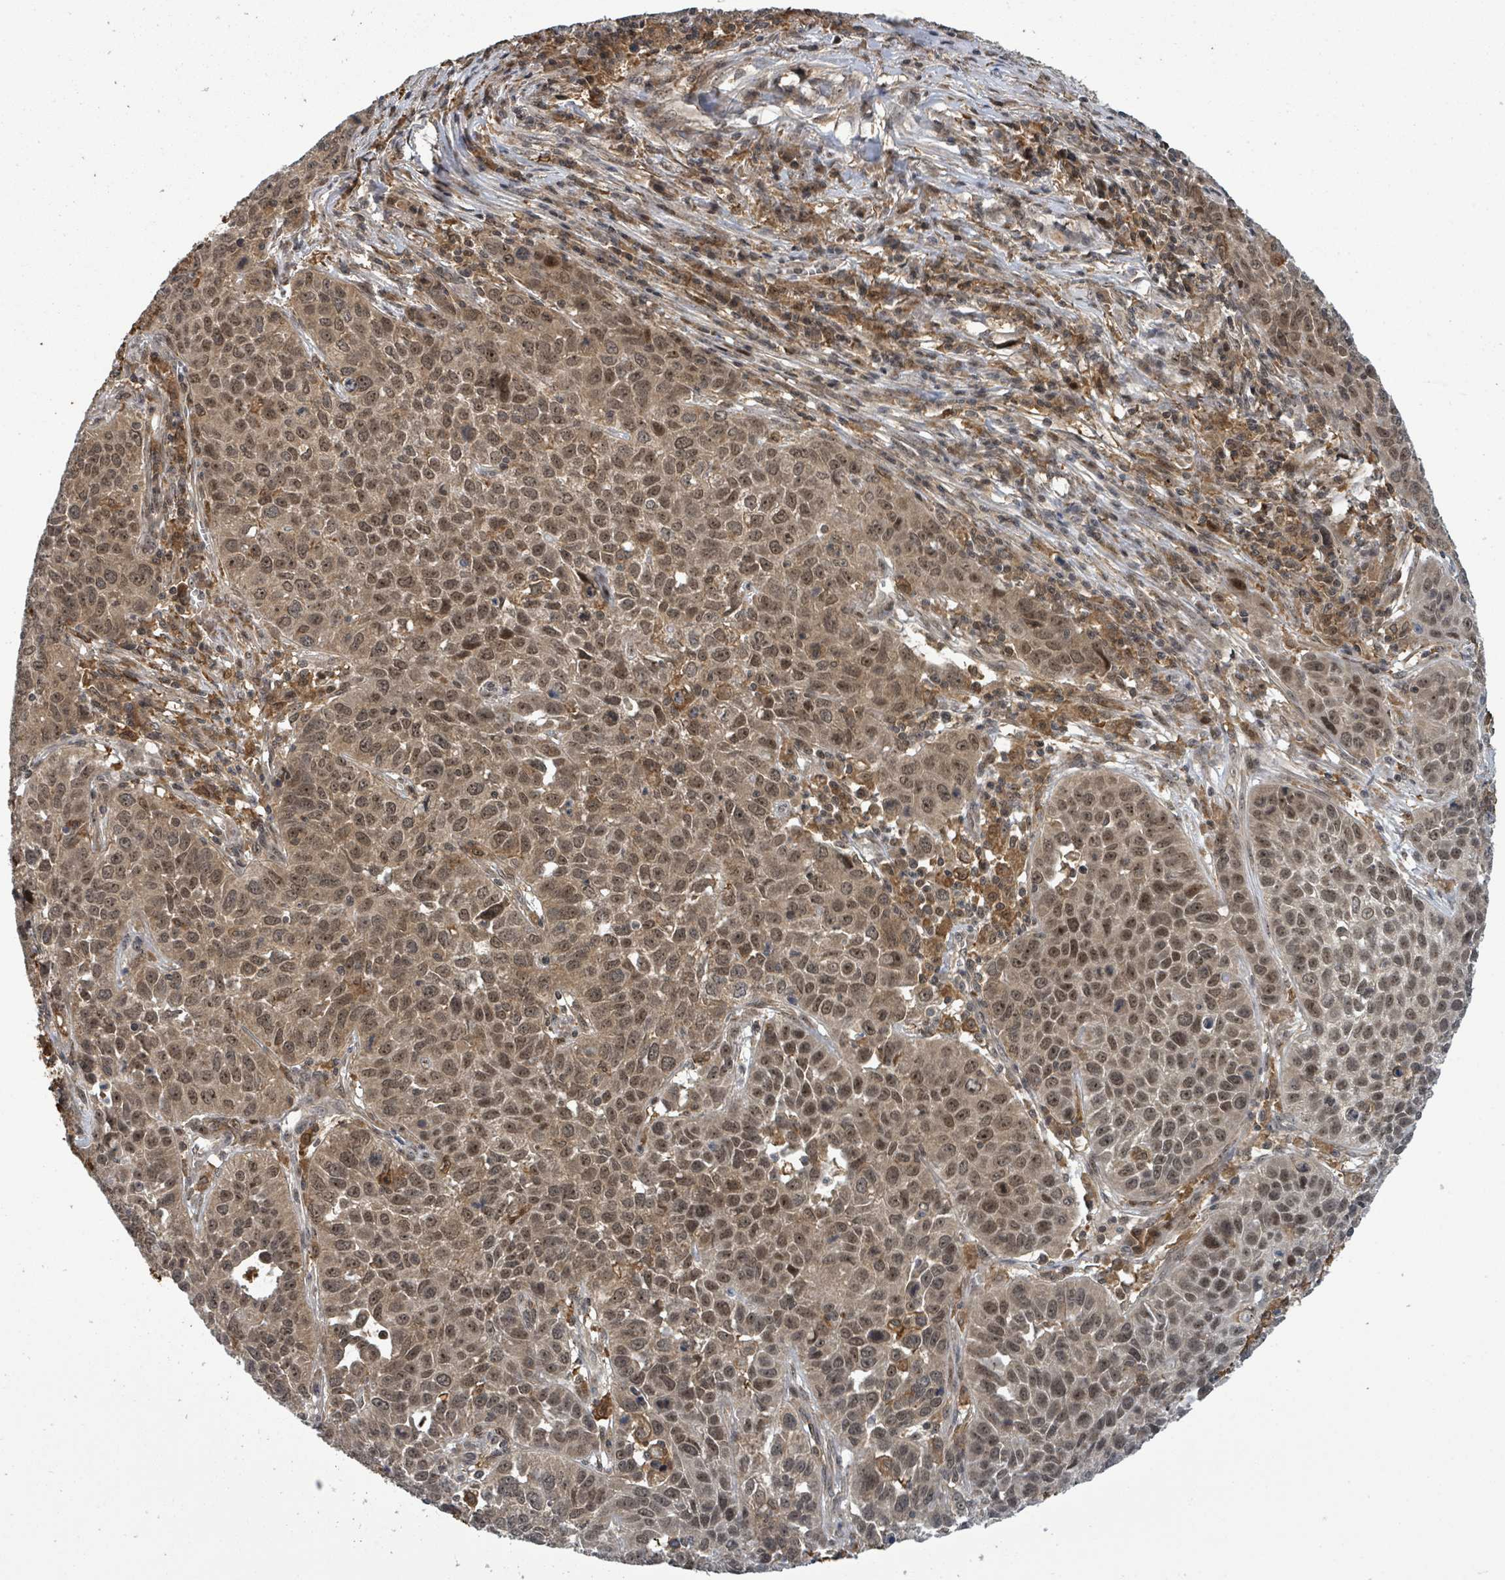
{"staining": {"intensity": "moderate", "quantity": ">75%", "location": "cytoplasmic/membranous,nuclear"}, "tissue": "lung cancer", "cell_type": "Tumor cells", "image_type": "cancer", "snomed": [{"axis": "morphology", "description": "Squamous cell carcinoma, NOS"}, {"axis": "topography", "description": "Lung"}], "caption": "Moderate cytoplasmic/membranous and nuclear staining is identified in about >75% of tumor cells in squamous cell carcinoma (lung).", "gene": "FBXO6", "patient": {"sex": "male", "age": 76}}